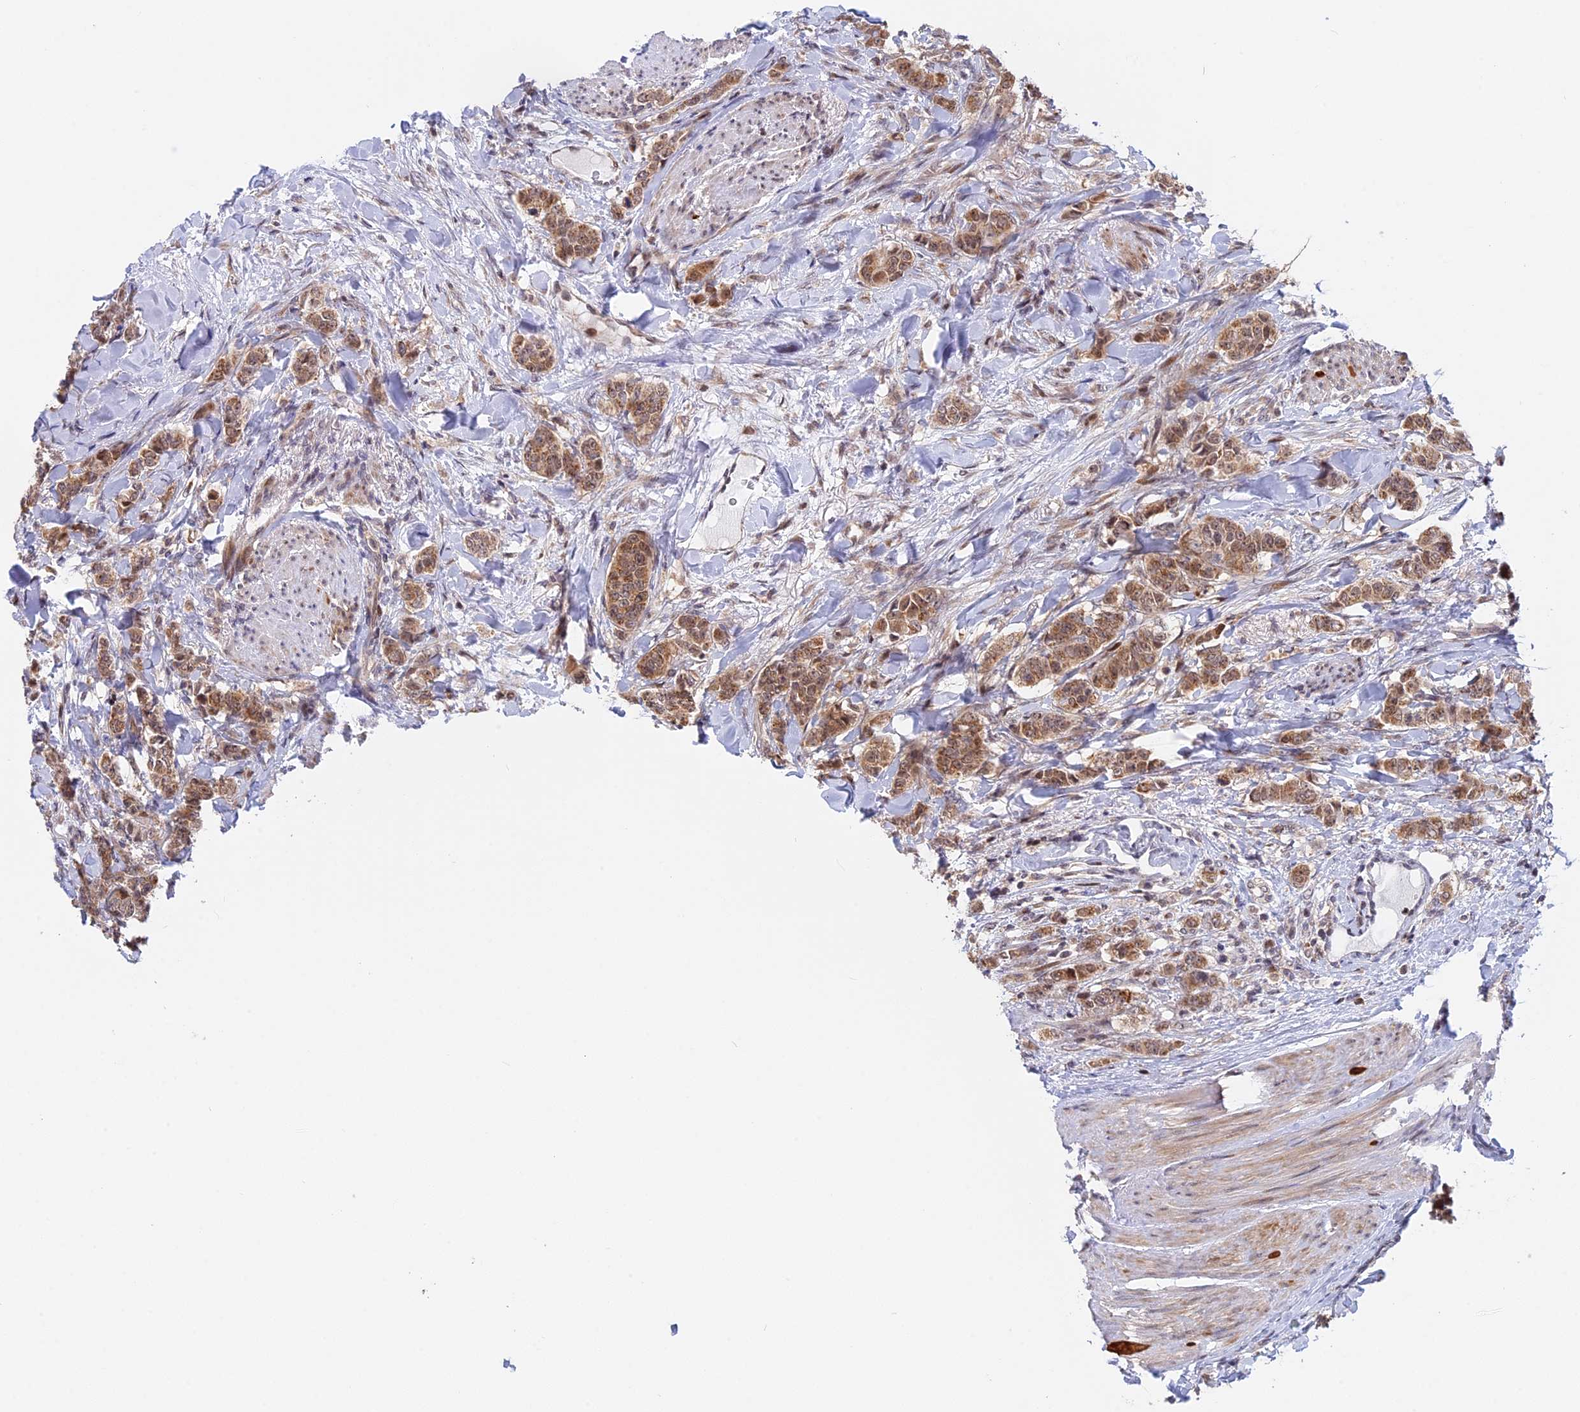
{"staining": {"intensity": "moderate", "quantity": ">75%", "location": "cytoplasmic/membranous"}, "tissue": "breast cancer", "cell_type": "Tumor cells", "image_type": "cancer", "snomed": [{"axis": "morphology", "description": "Duct carcinoma"}, {"axis": "topography", "description": "Breast"}], "caption": "The image exhibits immunohistochemical staining of infiltrating ductal carcinoma (breast). There is moderate cytoplasmic/membranous staining is identified in about >75% of tumor cells.", "gene": "GSKIP", "patient": {"sex": "female", "age": 40}}